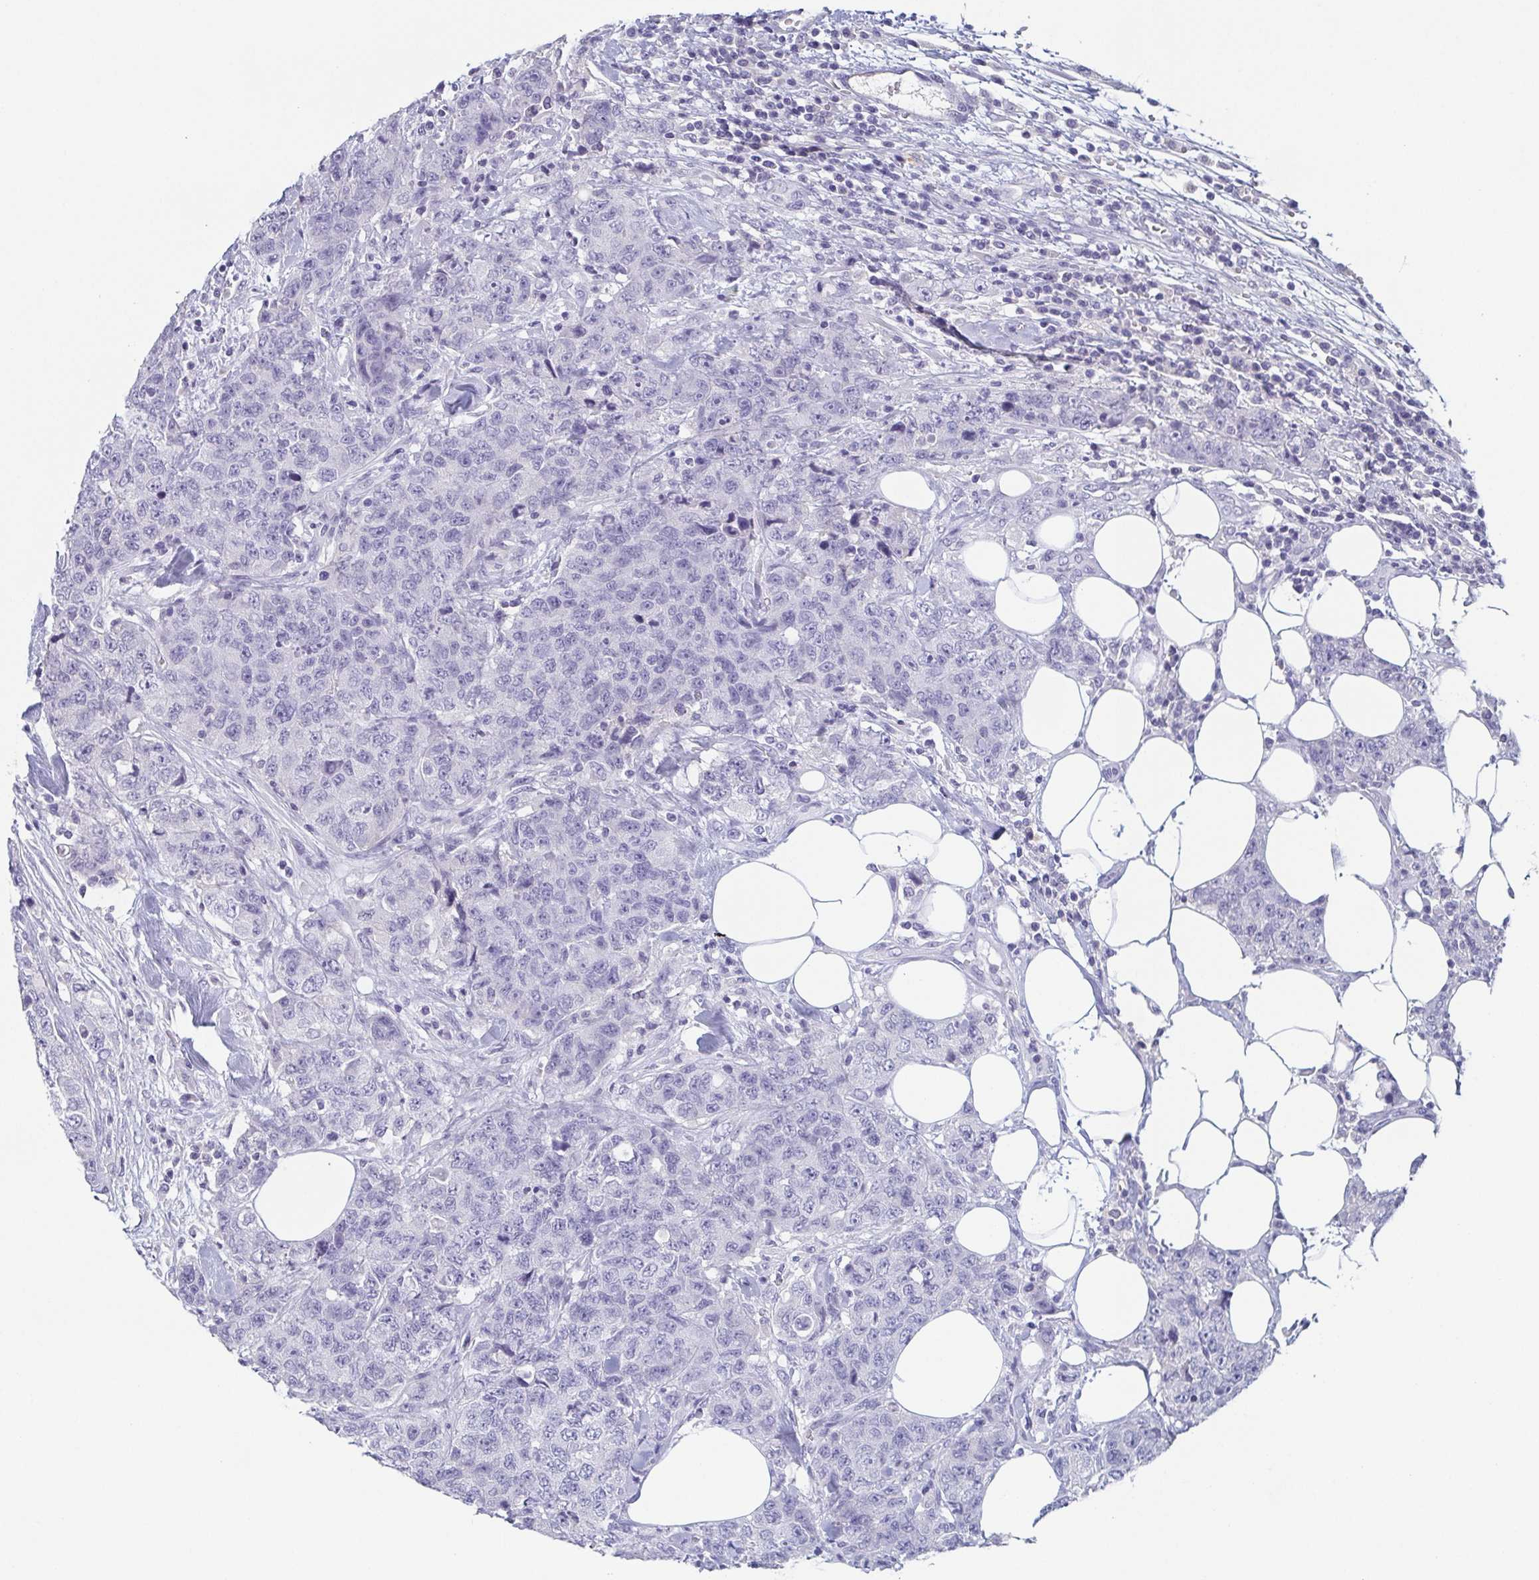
{"staining": {"intensity": "negative", "quantity": "none", "location": "none"}, "tissue": "urothelial cancer", "cell_type": "Tumor cells", "image_type": "cancer", "snomed": [{"axis": "morphology", "description": "Urothelial carcinoma, High grade"}, {"axis": "topography", "description": "Urinary bladder"}], "caption": "Immunohistochemical staining of human high-grade urothelial carcinoma exhibits no significant positivity in tumor cells.", "gene": "ITLN1", "patient": {"sex": "female", "age": 78}}